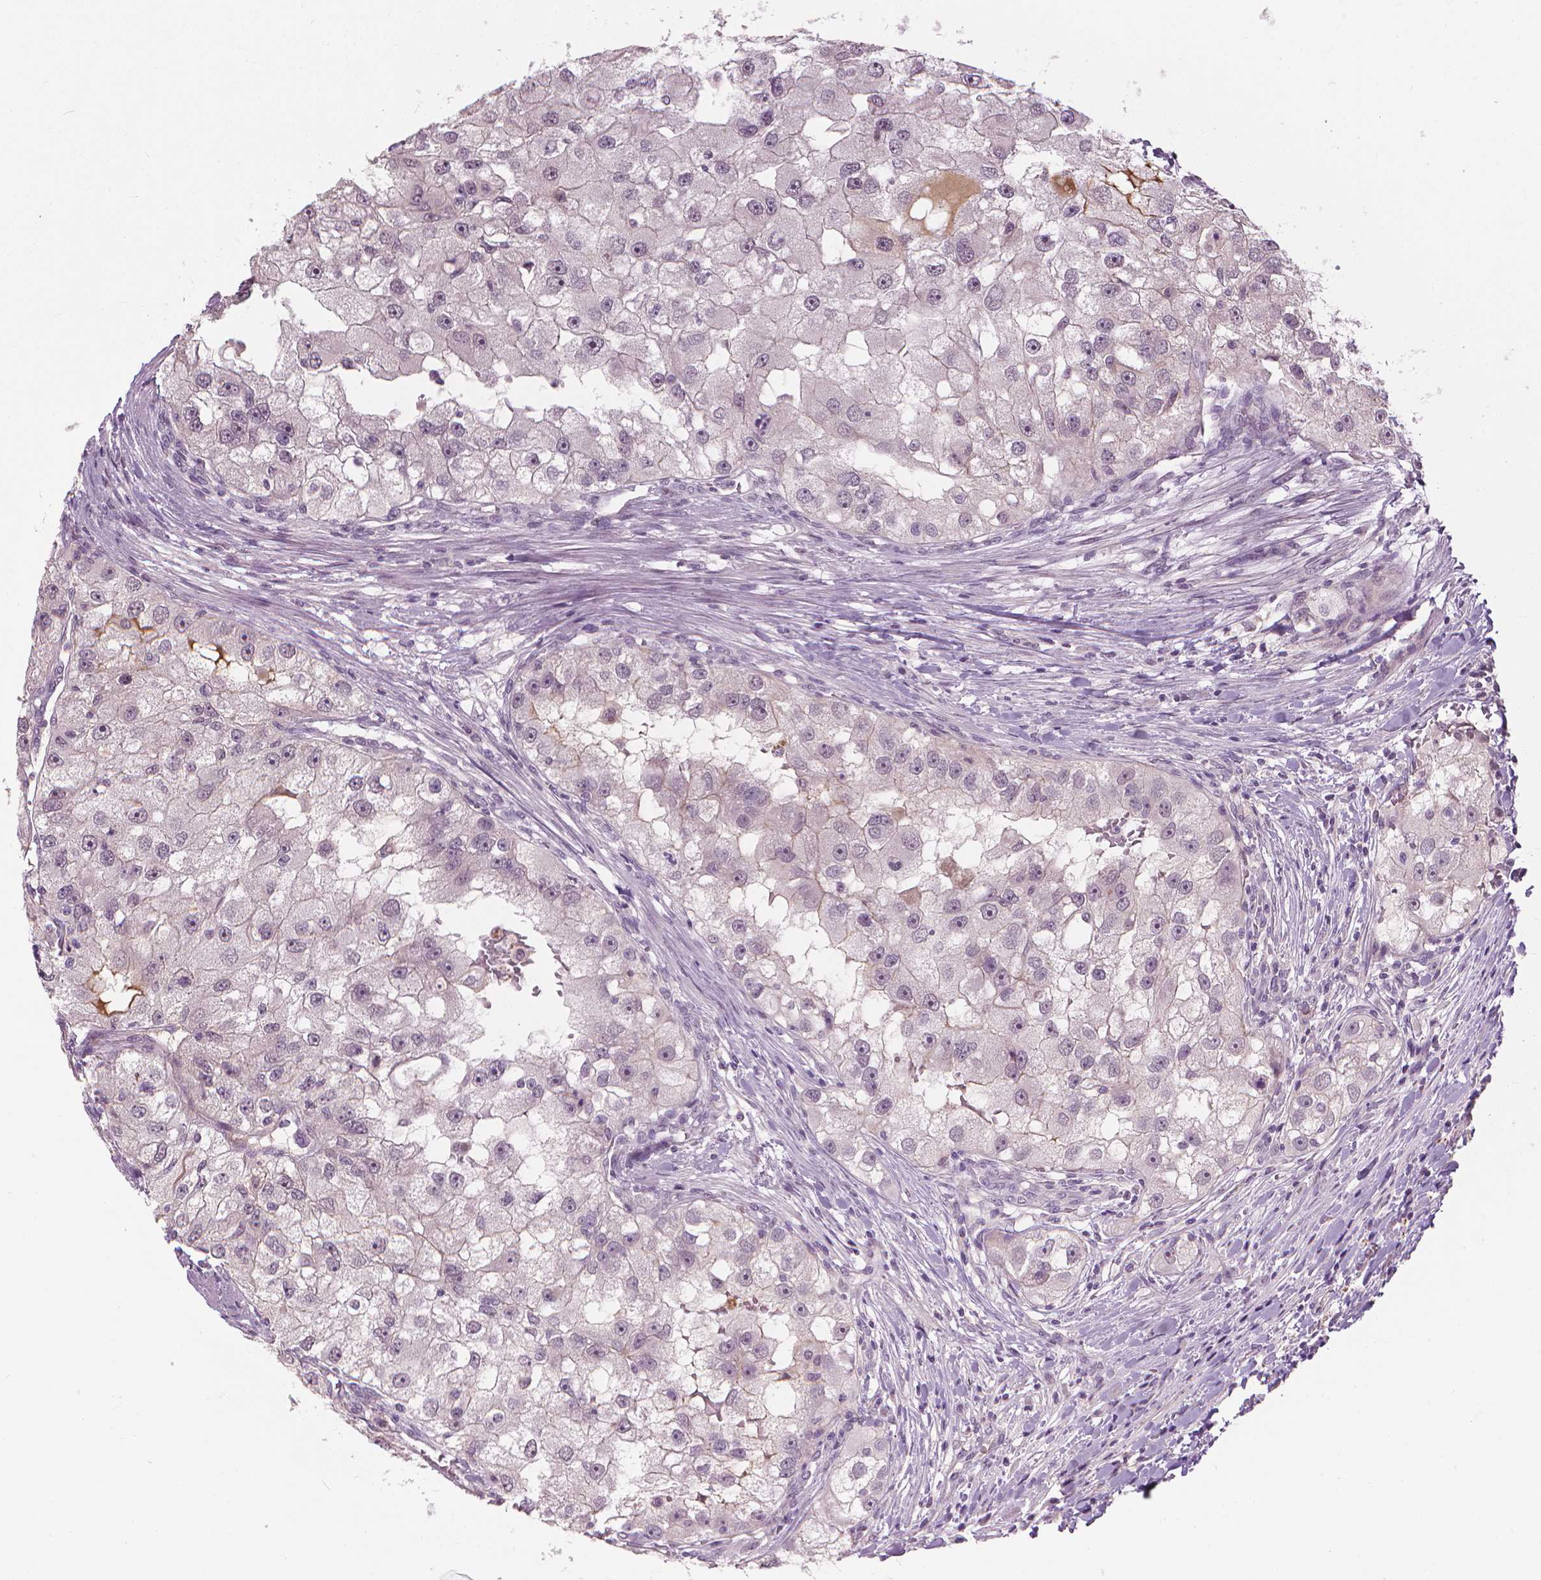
{"staining": {"intensity": "negative", "quantity": "none", "location": "none"}, "tissue": "renal cancer", "cell_type": "Tumor cells", "image_type": "cancer", "snomed": [{"axis": "morphology", "description": "Adenocarcinoma, NOS"}, {"axis": "topography", "description": "Kidney"}], "caption": "Protein analysis of renal cancer (adenocarcinoma) shows no significant expression in tumor cells.", "gene": "SAXO2", "patient": {"sex": "male", "age": 63}}